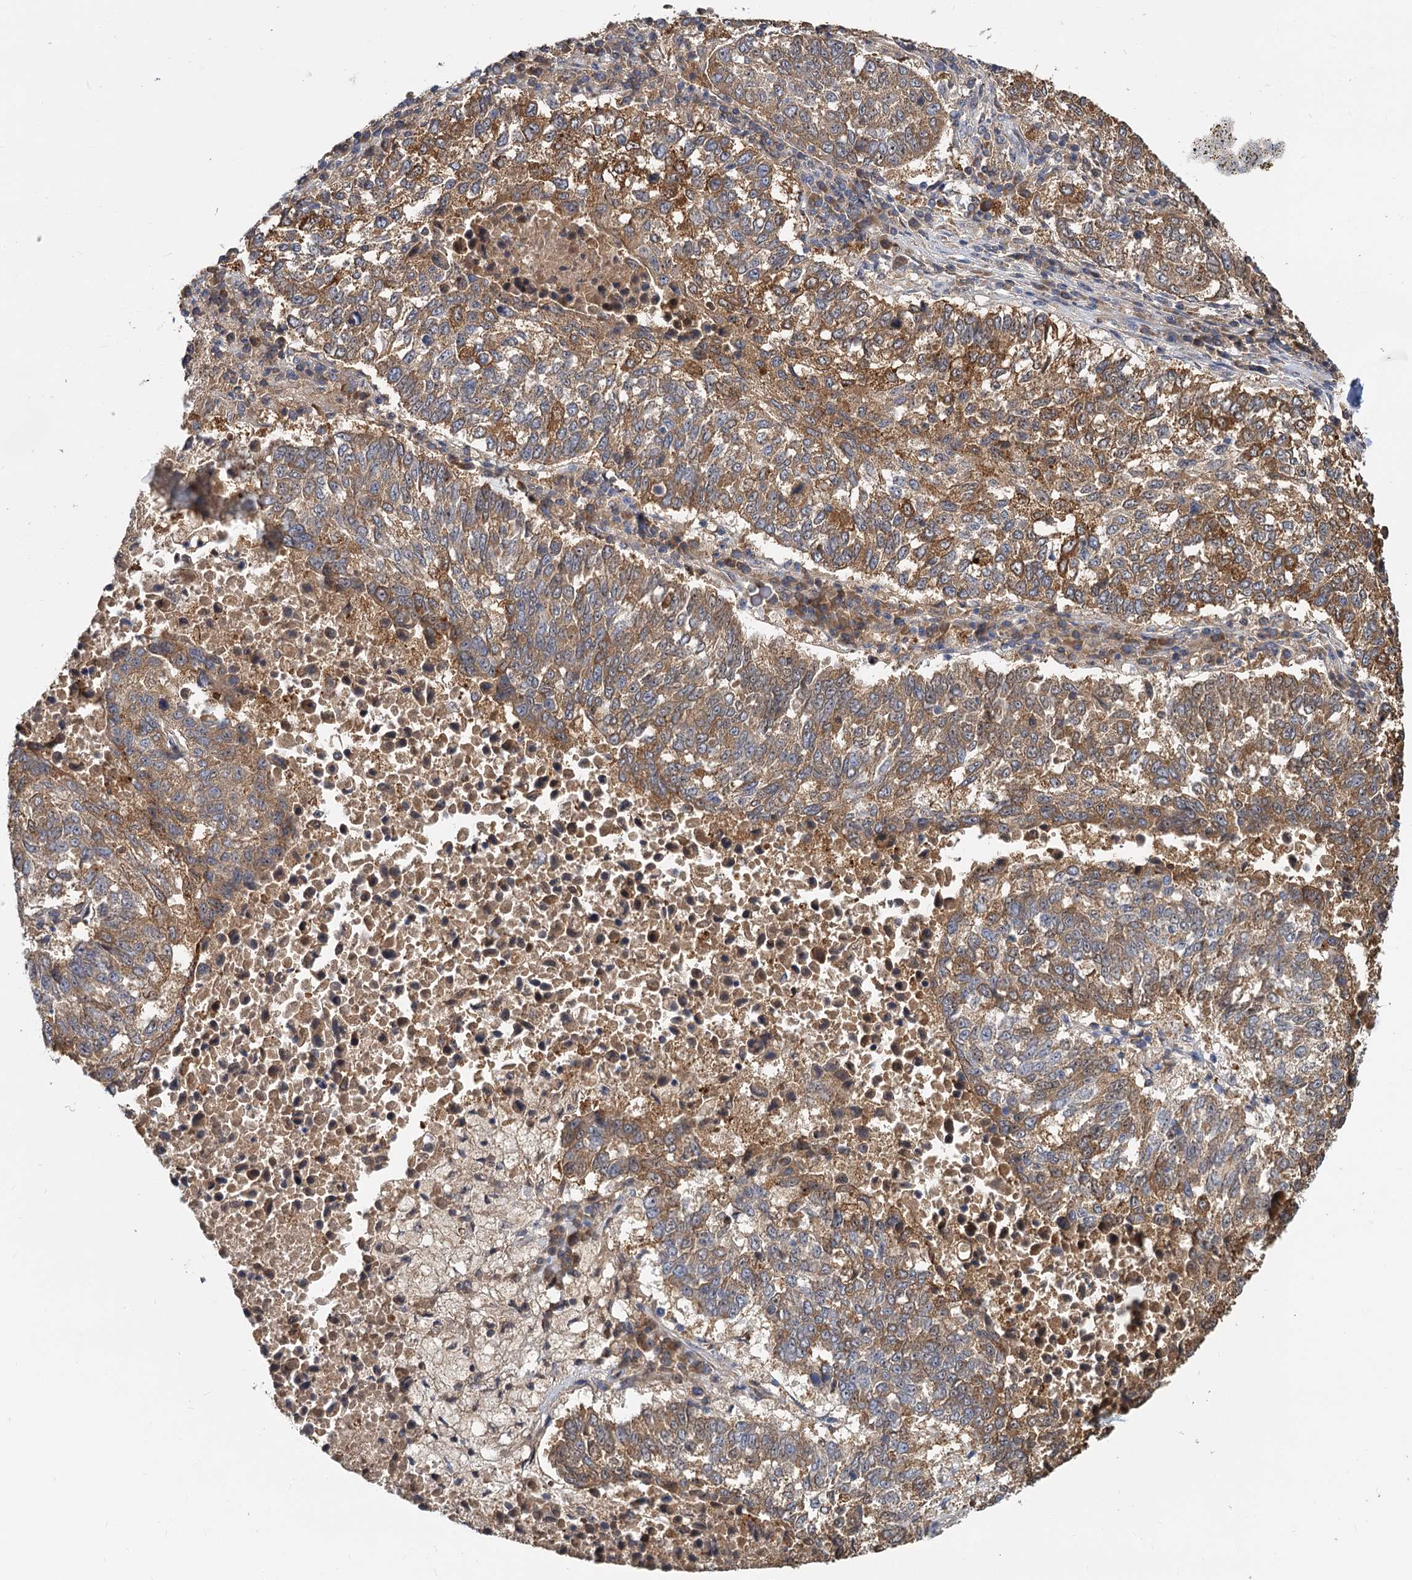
{"staining": {"intensity": "moderate", "quantity": ">75%", "location": "cytoplasmic/membranous"}, "tissue": "lung cancer", "cell_type": "Tumor cells", "image_type": "cancer", "snomed": [{"axis": "morphology", "description": "Squamous cell carcinoma, NOS"}, {"axis": "topography", "description": "Lung"}], "caption": "A histopathology image of human lung cancer stained for a protein demonstrates moderate cytoplasmic/membranous brown staining in tumor cells. Ihc stains the protein of interest in brown and the nuclei are stained blue.", "gene": "SNX15", "patient": {"sex": "male", "age": 73}}